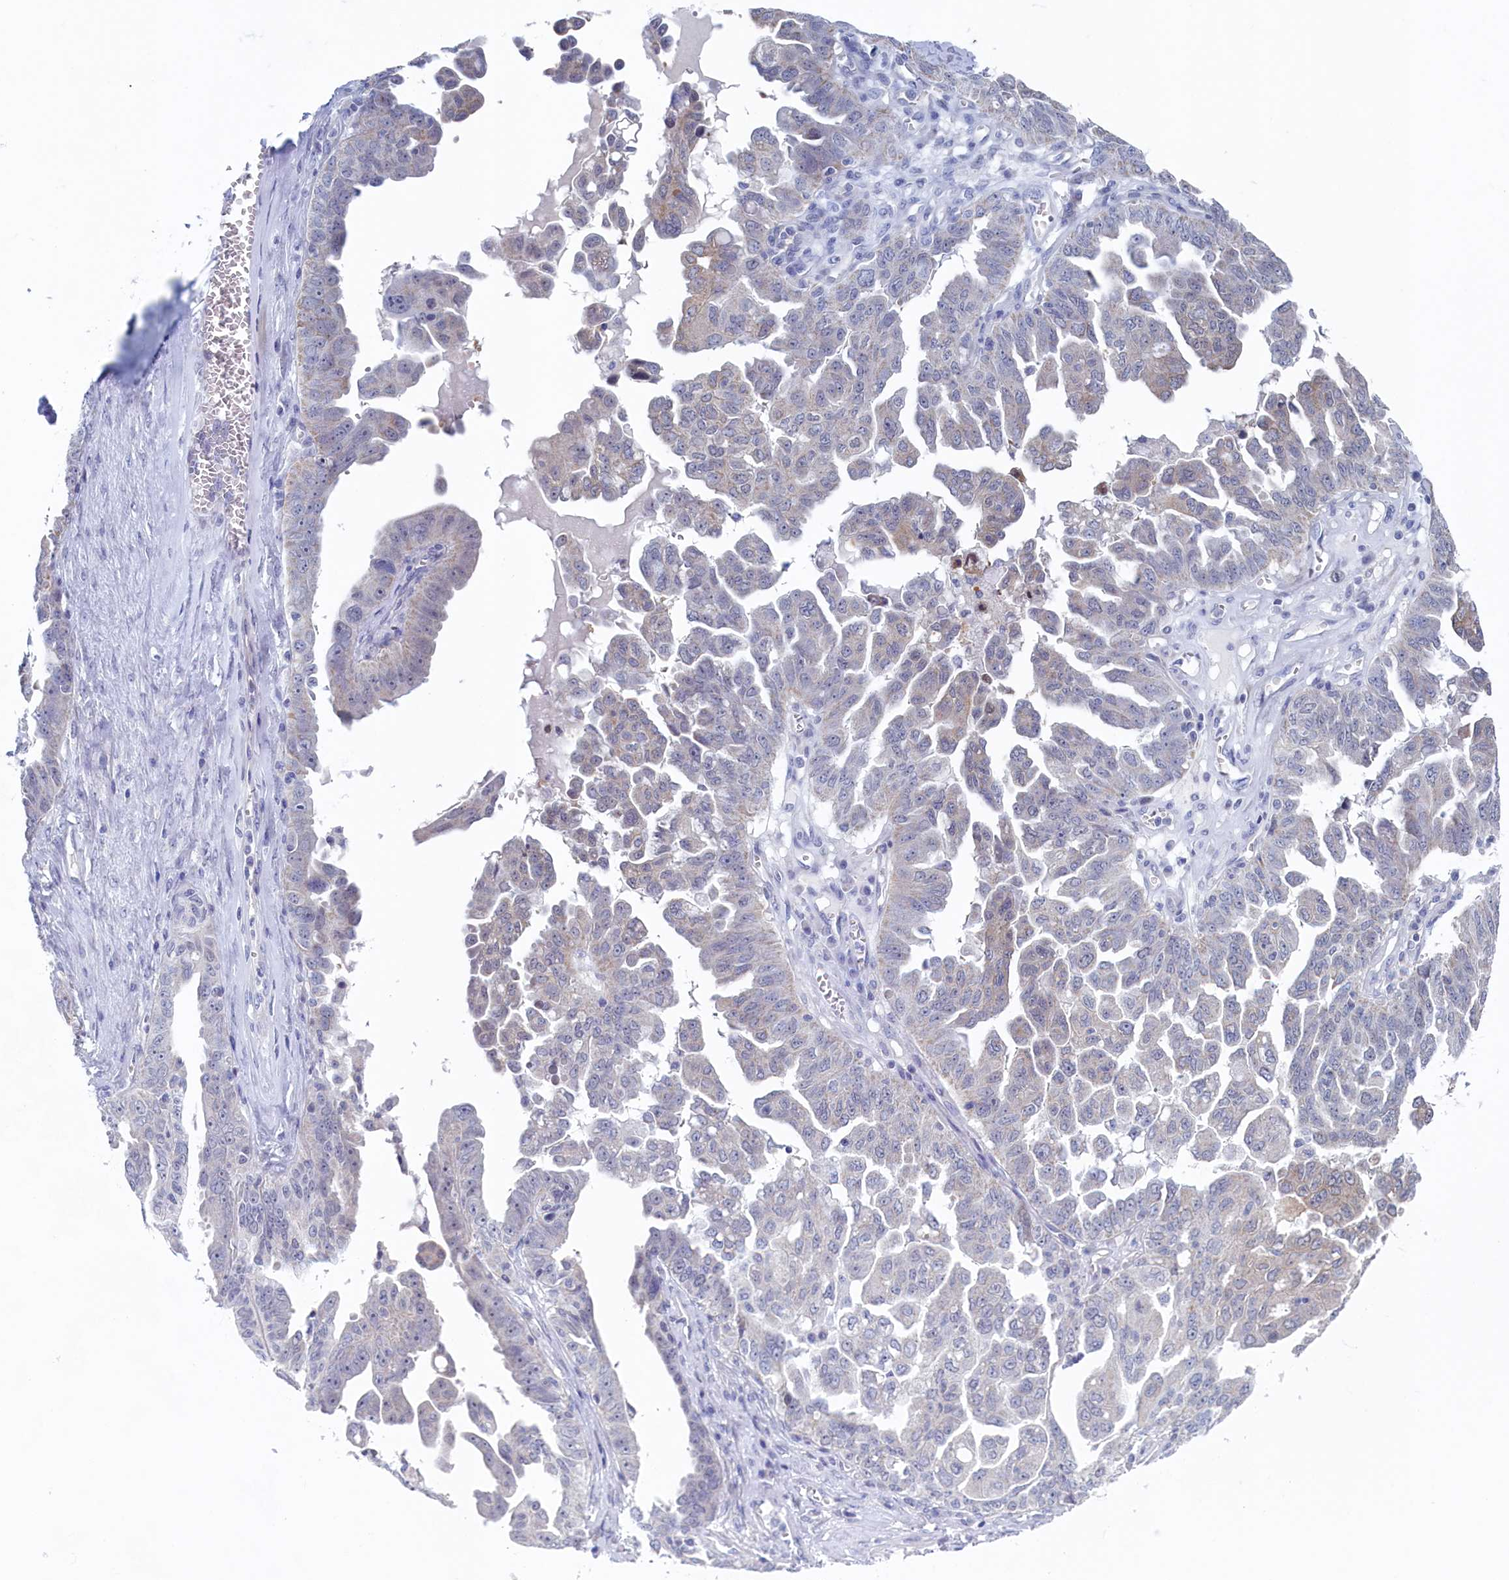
{"staining": {"intensity": "negative", "quantity": "none", "location": "none"}, "tissue": "ovarian cancer", "cell_type": "Tumor cells", "image_type": "cancer", "snomed": [{"axis": "morphology", "description": "Carcinoma, endometroid"}, {"axis": "topography", "description": "Ovary"}], "caption": "Tumor cells show no significant protein positivity in ovarian endometroid carcinoma.", "gene": "WDR76", "patient": {"sex": "female", "age": 62}}